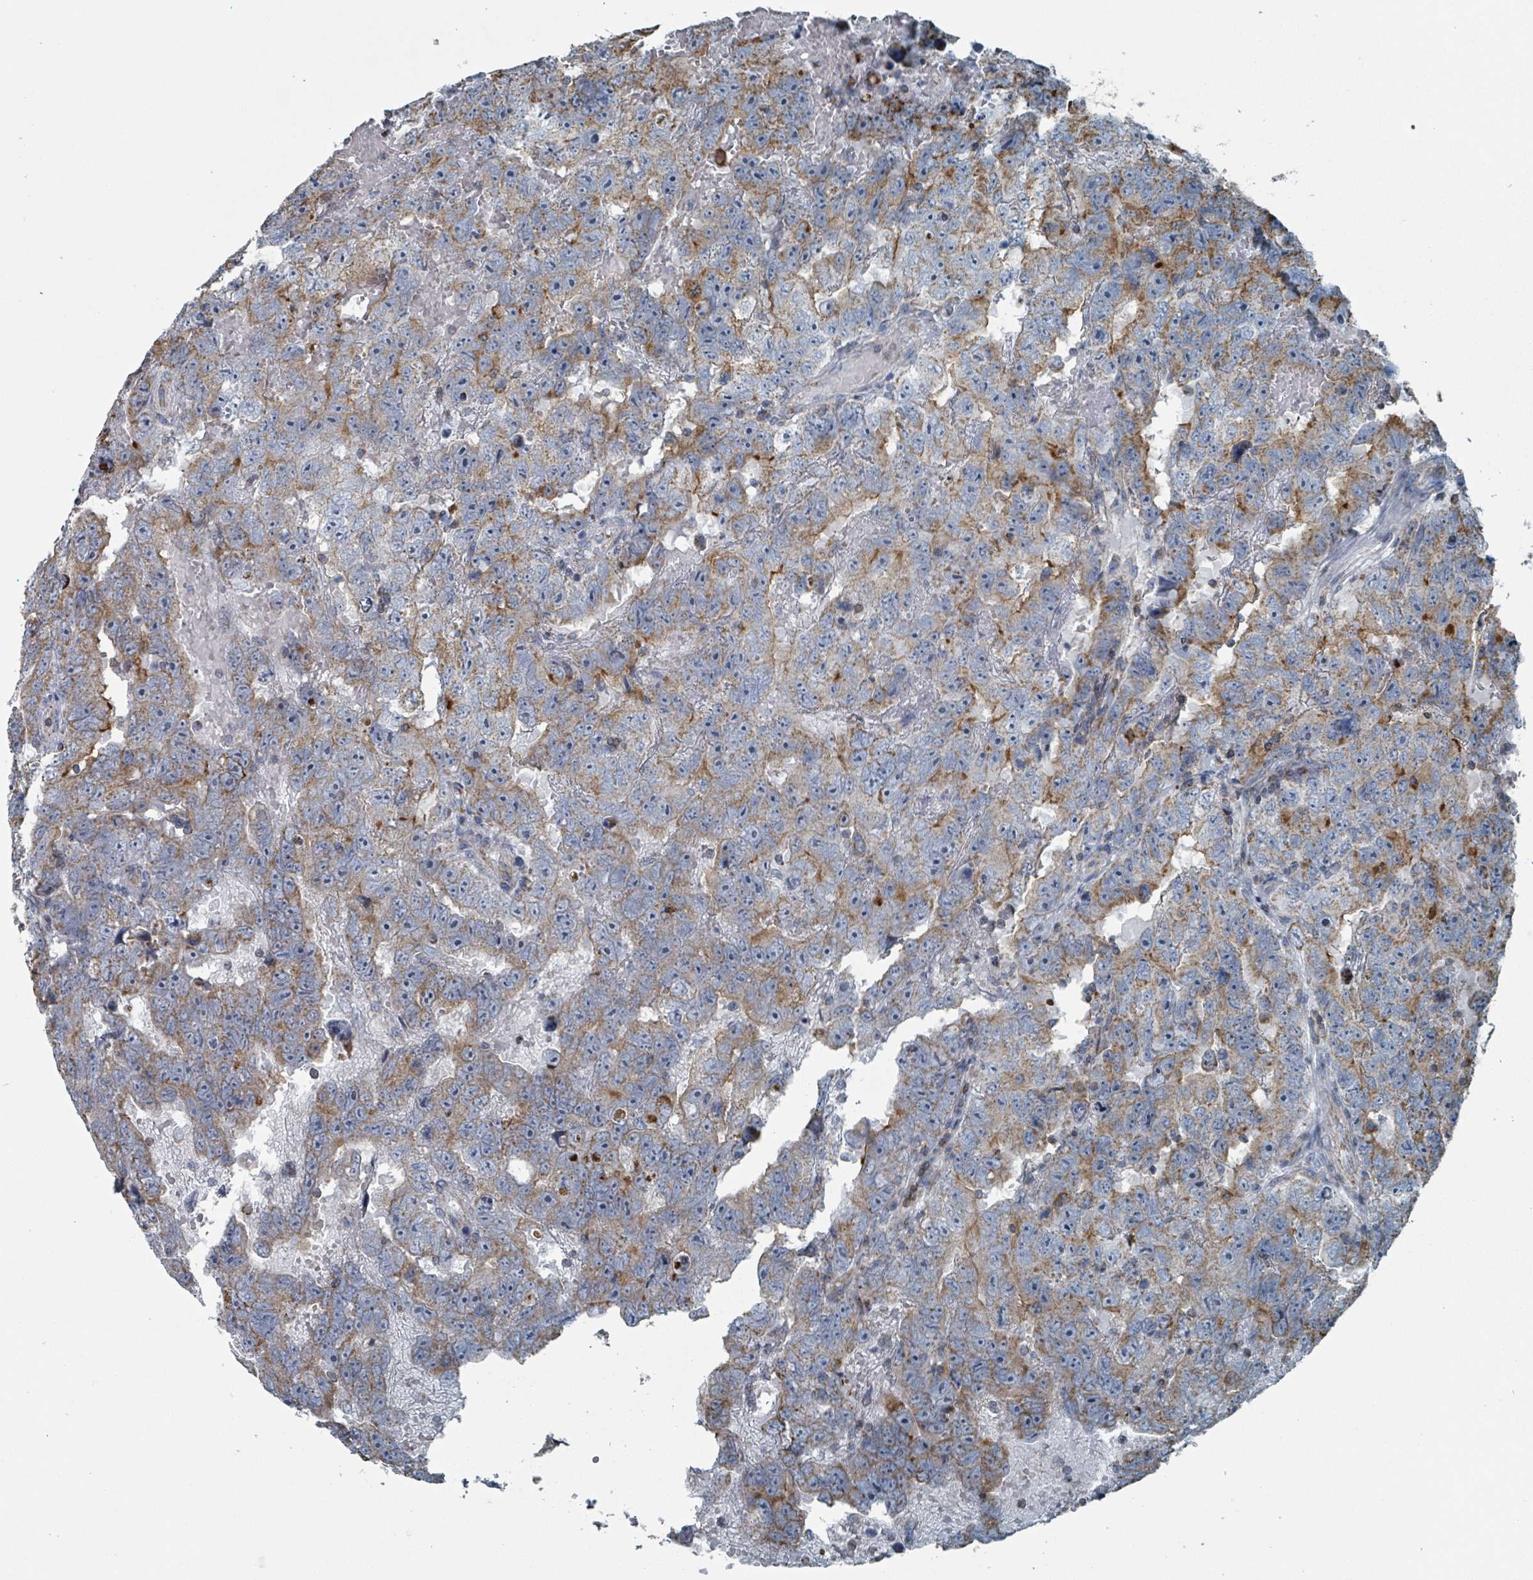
{"staining": {"intensity": "weak", "quantity": "25%-75%", "location": "cytoplasmic/membranous"}, "tissue": "testis cancer", "cell_type": "Tumor cells", "image_type": "cancer", "snomed": [{"axis": "morphology", "description": "Carcinoma, Embryonal, NOS"}, {"axis": "topography", "description": "Testis"}], "caption": "About 25%-75% of tumor cells in testis cancer (embryonal carcinoma) demonstrate weak cytoplasmic/membranous protein expression as visualized by brown immunohistochemical staining.", "gene": "ABHD18", "patient": {"sex": "male", "age": 45}}